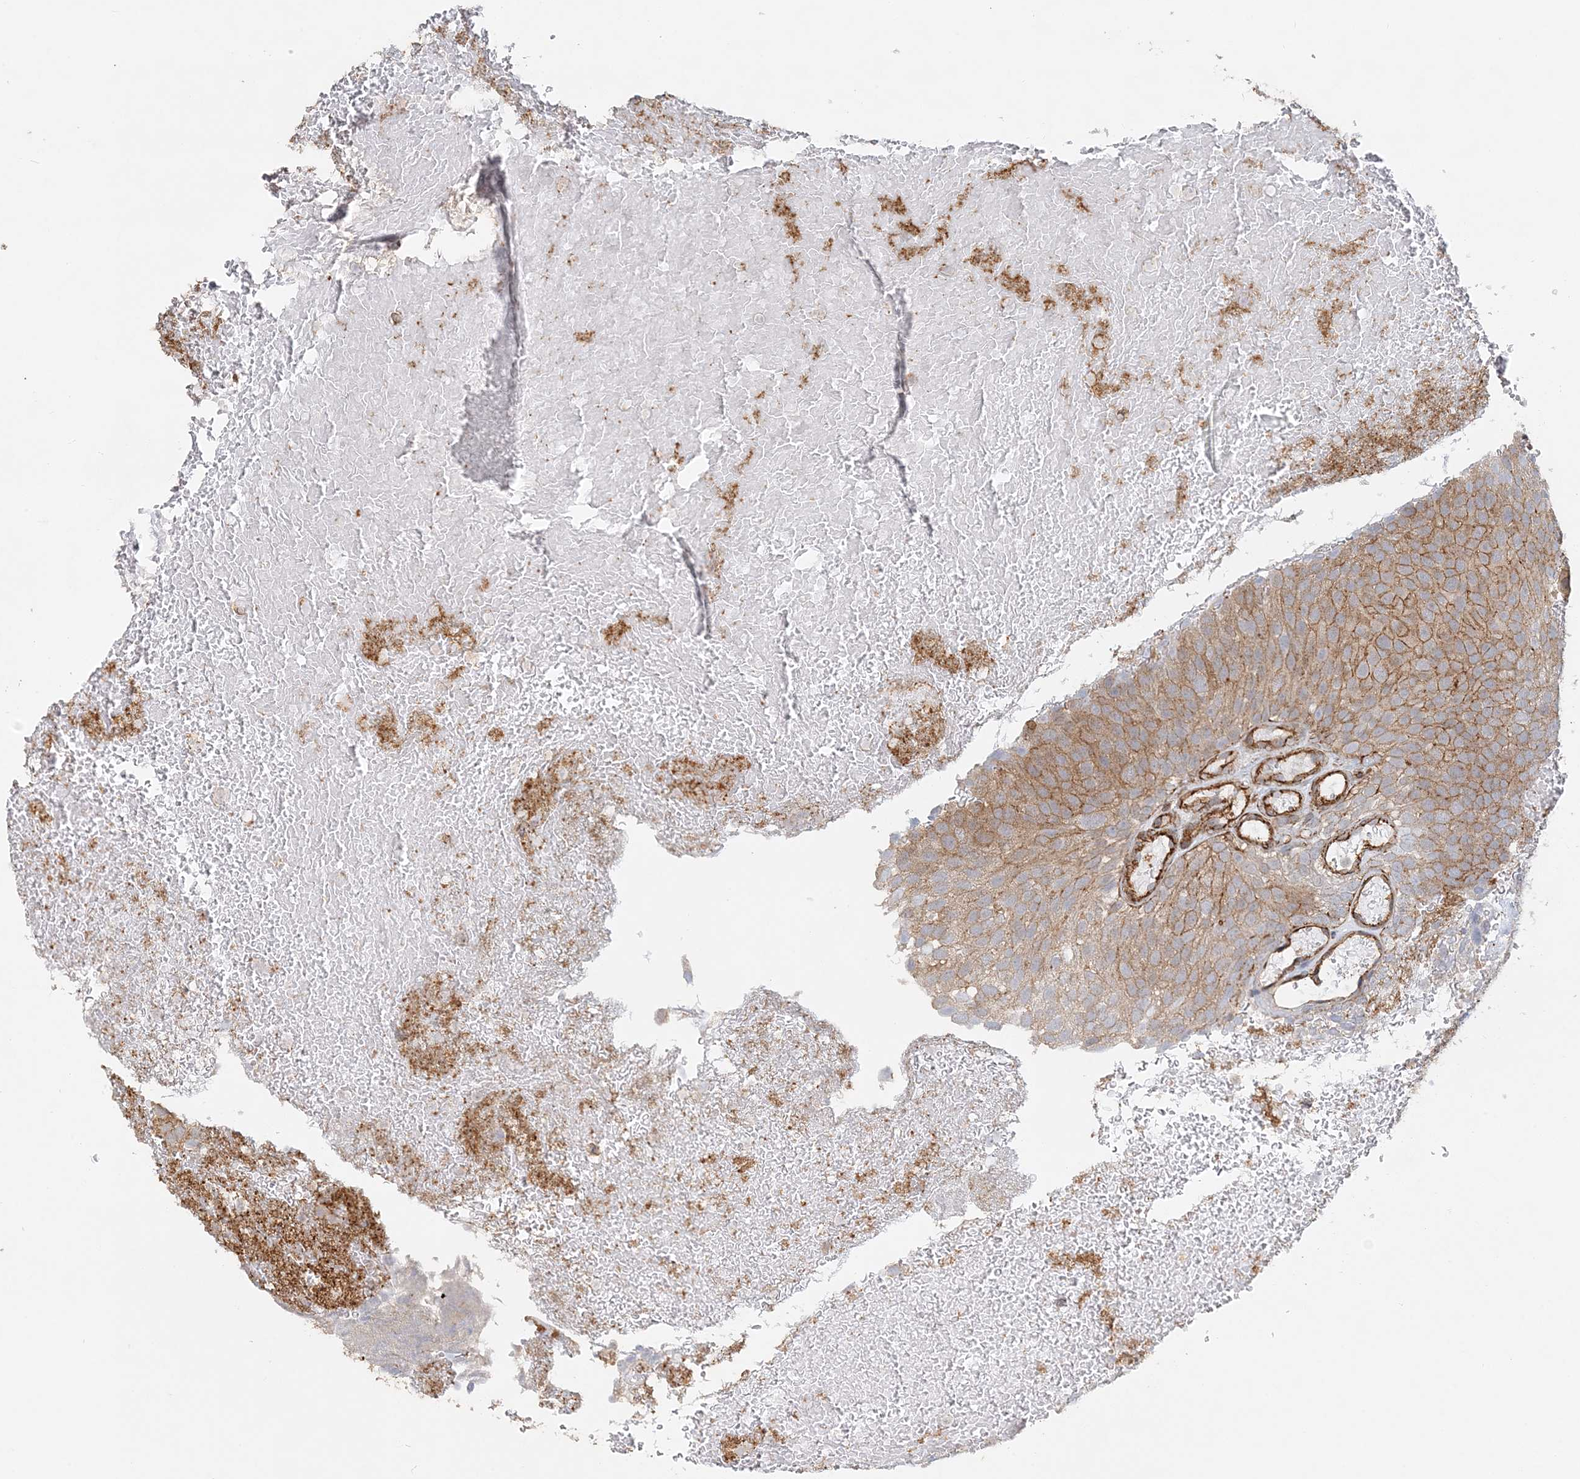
{"staining": {"intensity": "moderate", "quantity": ">75%", "location": "cytoplasmic/membranous"}, "tissue": "urothelial cancer", "cell_type": "Tumor cells", "image_type": "cancer", "snomed": [{"axis": "morphology", "description": "Urothelial carcinoma, Low grade"}, {"axis": "topography", "description": "Urinary bladder"}], "caption": "IHC micrograph of human urothelial cancer stained for a protein (brown), which exhibits medium levels of moderate cytoplasmic/membranous expression in about >75% of tumor cells.", "gene": "MAT2B", "patient": {"sex": "male", "age": 78}}